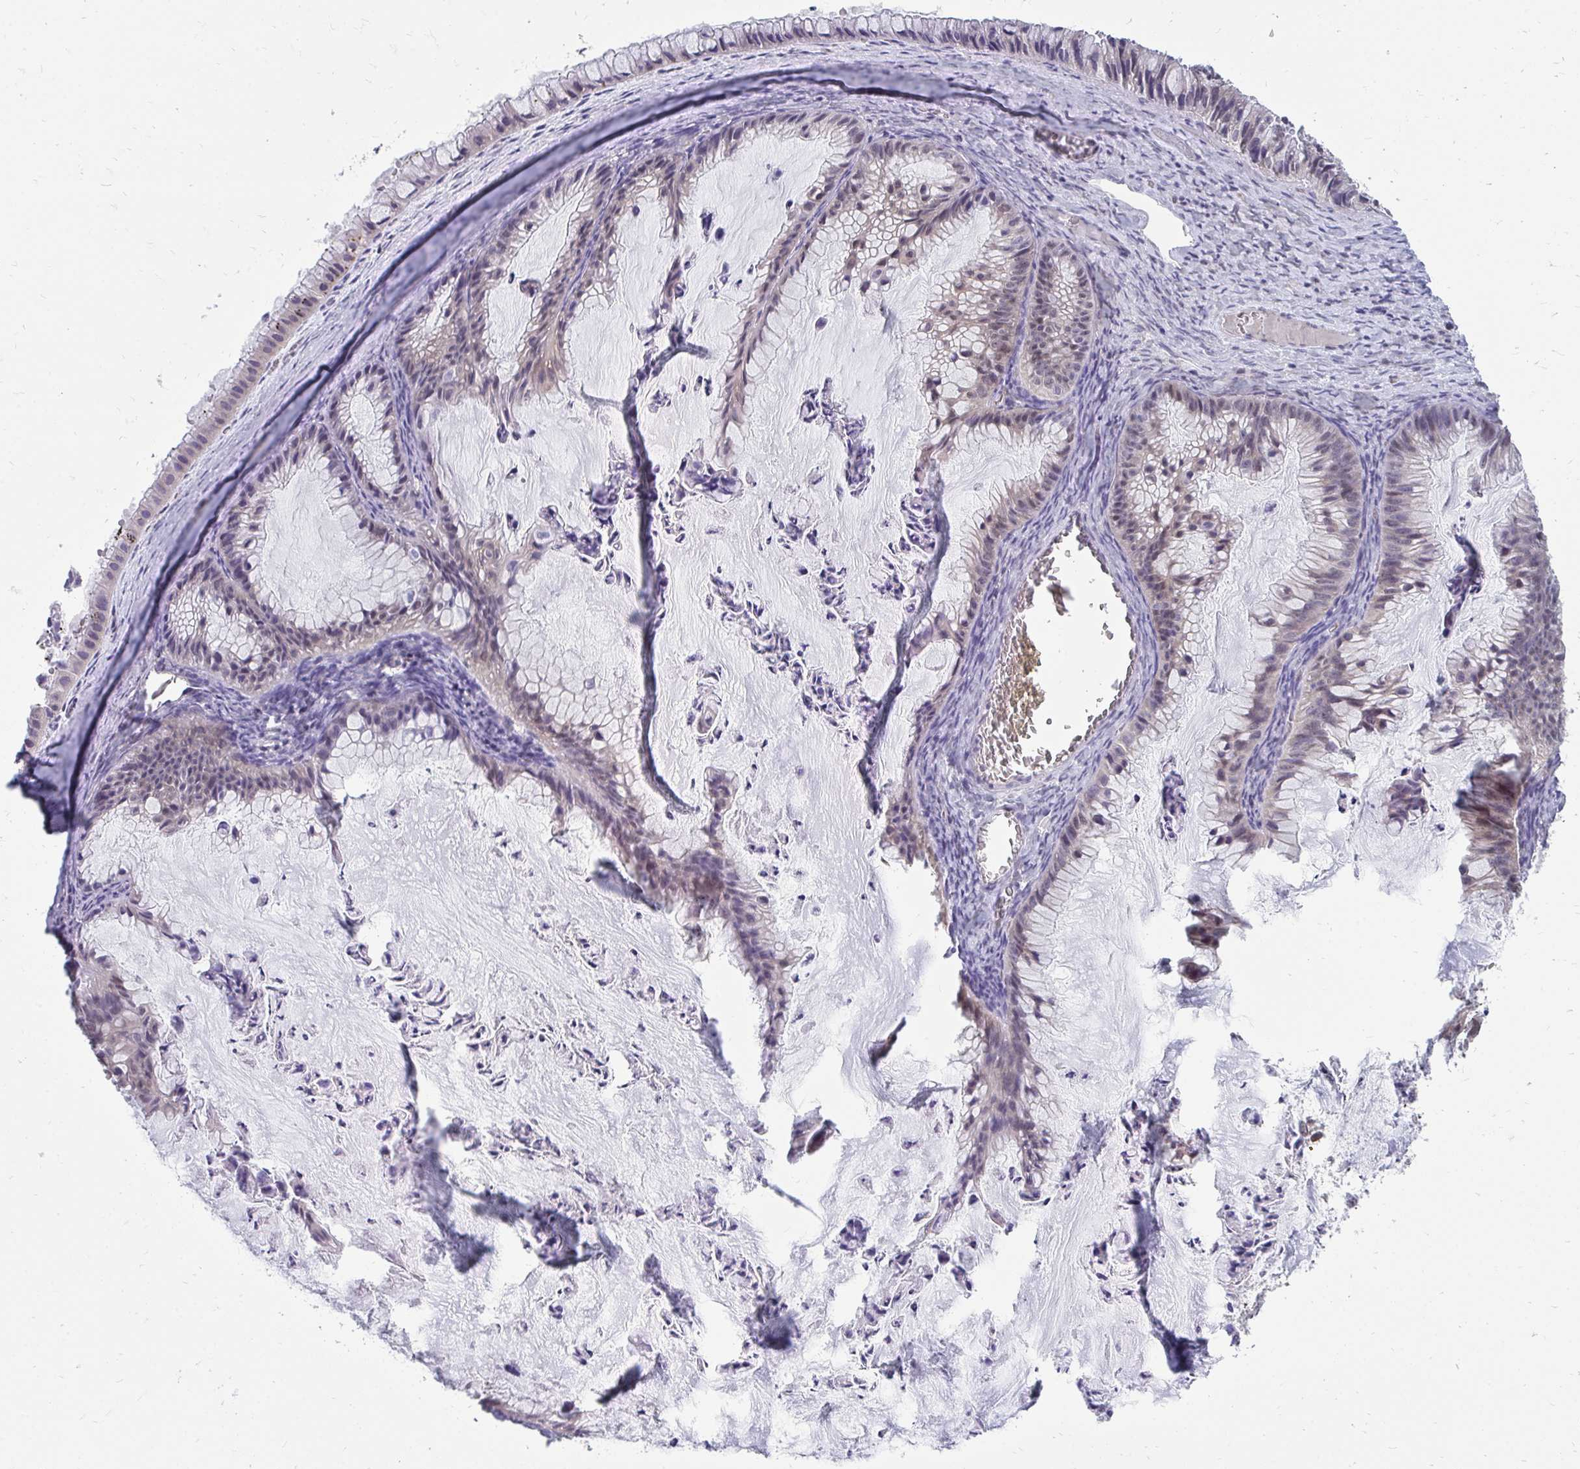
{"staining": {"intensity": "negative", "quantity": "none", "location": "none"}, "tissue": "ovarian cancer", "cell_type": "Tumor cells", "image_type": "cancer", "snomed": [{"axis": "morphology", "description": "Cystadenocarcinoma, mucinous, NOS"}, {"axis": "topography", "description": "Ovary"}], "caption": "DAB immunohistochemical staining of human ovarian cancer exhibits no significant staining in tumor cells.", "gene": "MROH8", "patient": {"sex": "female", "age": 72}}